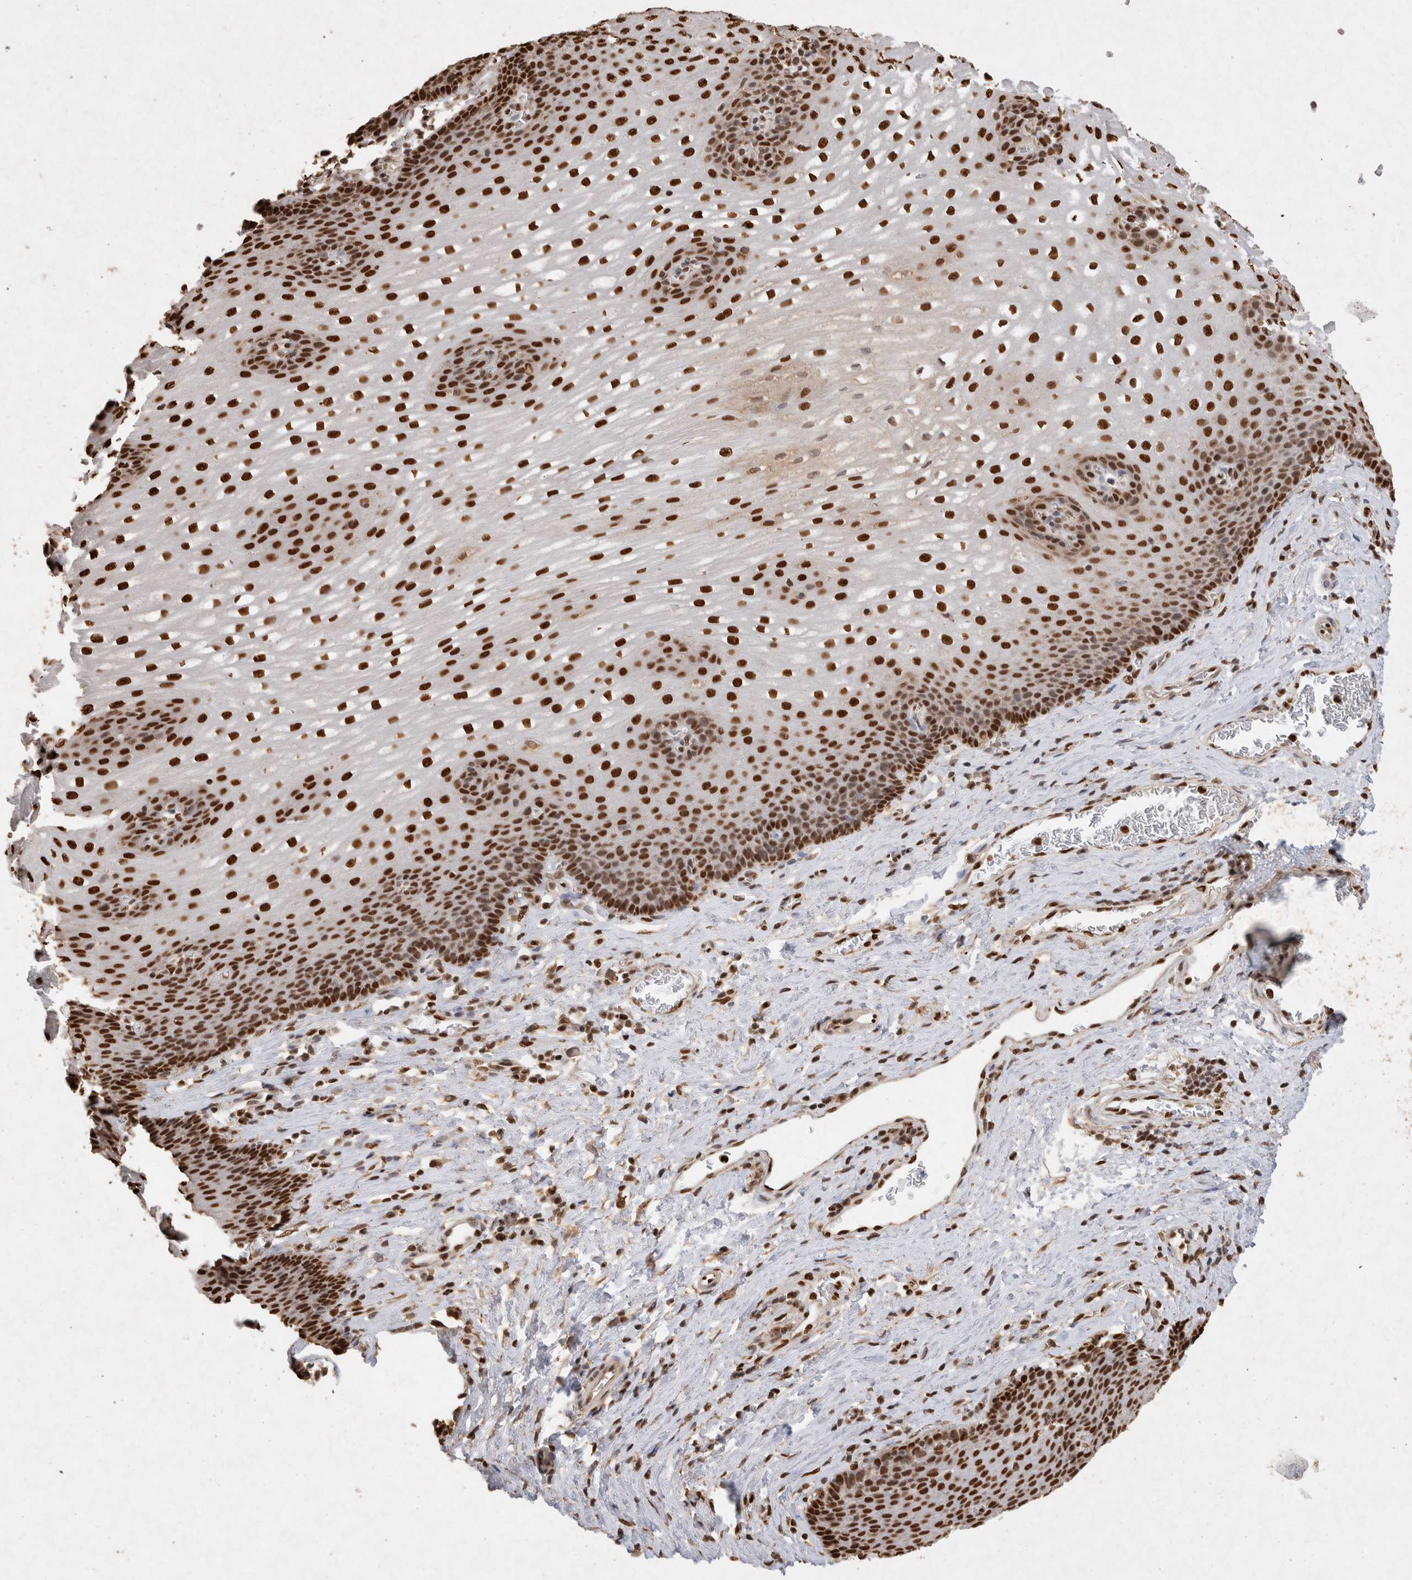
{"staining": {"intensity": "strong", "quantity": ">75%", "location": "nuclear"}, "tissue": "esophagus", "cell_type": "Squamous epithelial cells", "image_type": "normal", "snomed": [{"axis": "morphology", "description": "Normal tissue, NOS"}, {"axis": "topography", "description": "Esophagus"}], "caption": "Human esophagus stained for a protein (brown) reveals strong nuclear positive staining in approximately >75% of squamous epithelial cells.", "gene": "HDGF", "patient": {"sex": "male", "age": 48}}